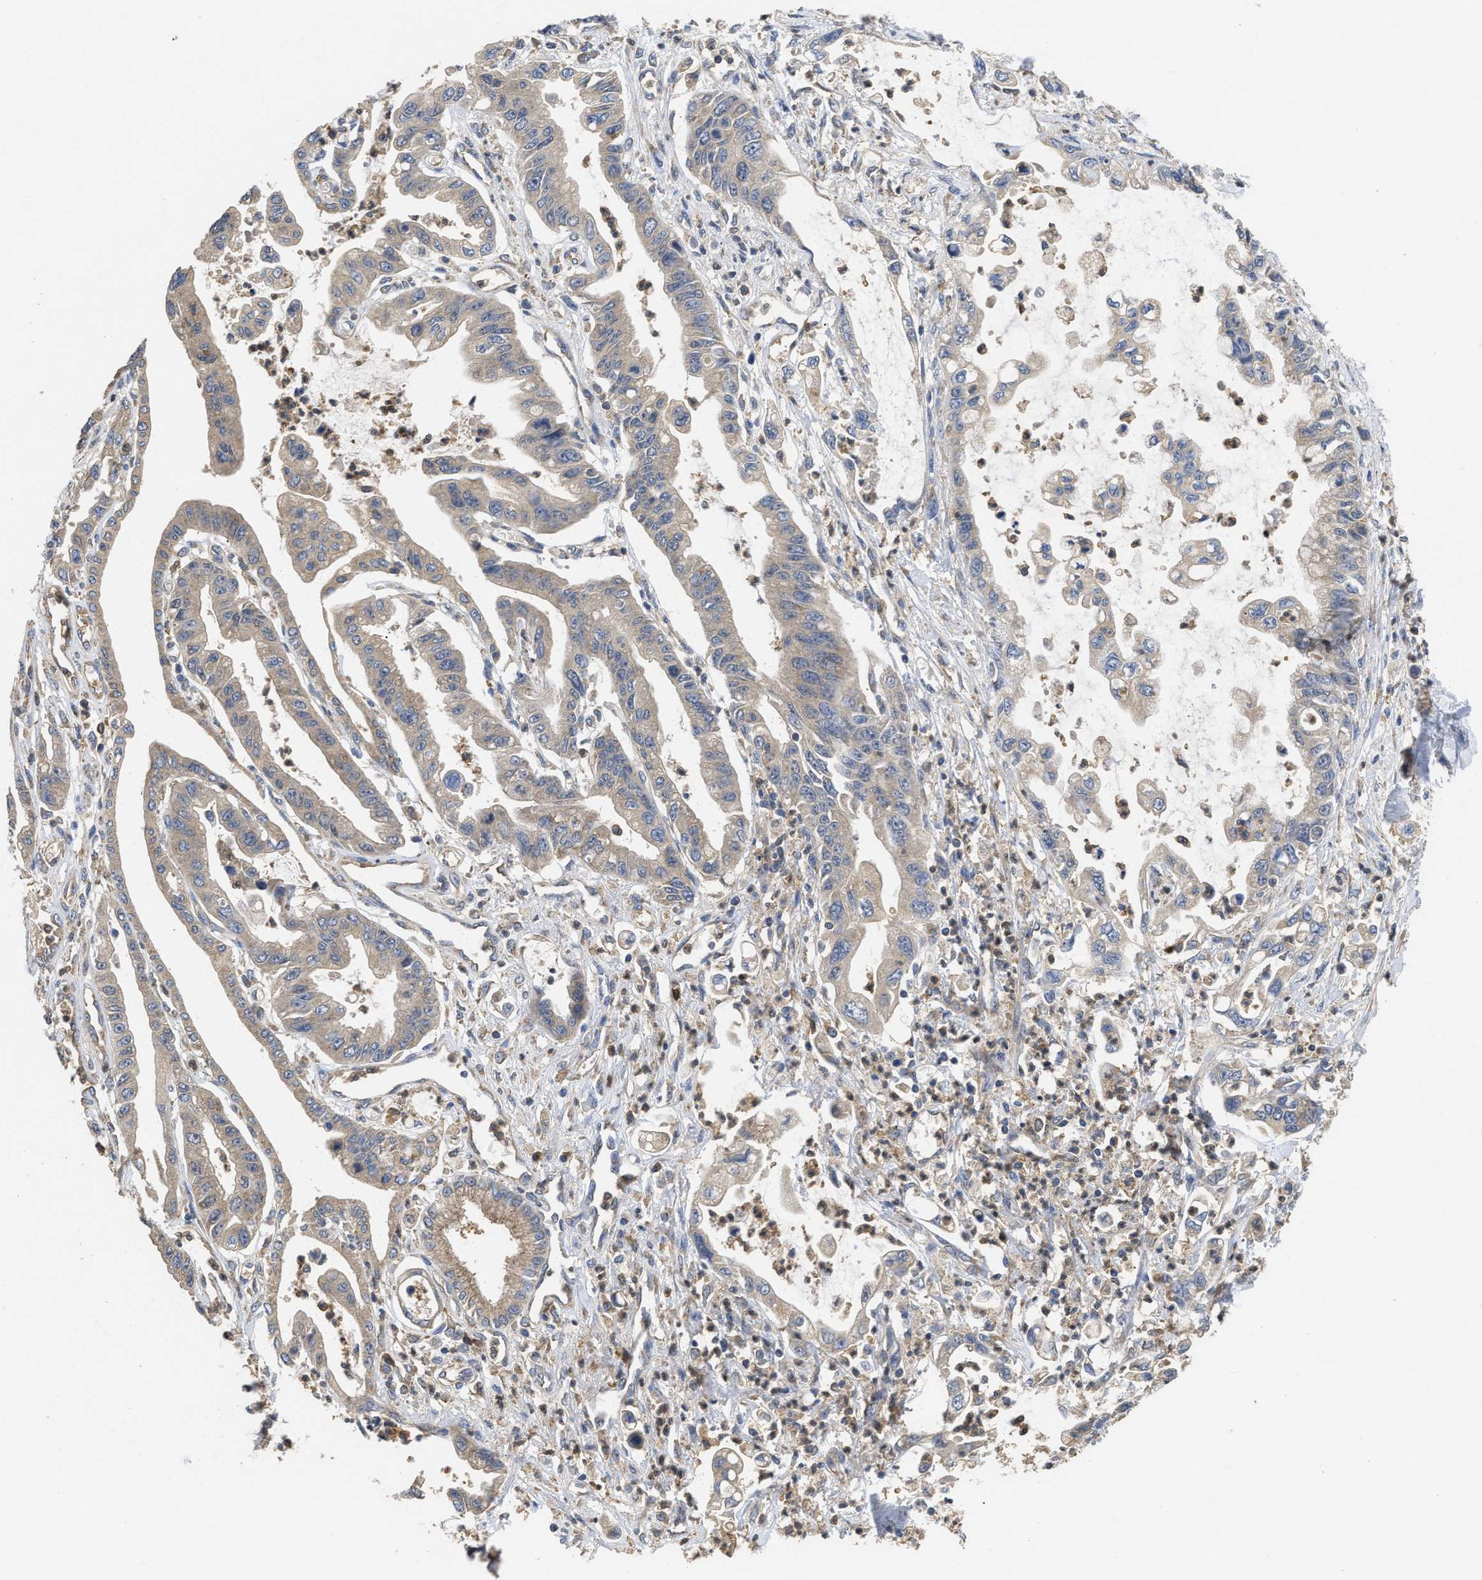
{"staining": {"intensity": "weak", "quantity": "<25%", "location": "cytoplasmic/membranous"}, "tissue": "pancreatic cancer", "cell_type": "Tumor cells", "image_type": "cancer", "snomed": [{"axis": "morphology", "description": "Adenocarcinoma, NOS"}, {"axis": "topography", "description": "Pancreas"}], "caption": "IHC image of neoplastic tissue: human adenocarcinoma (pancreatic) stained with DAB (3,3'-diaminobenzidine) shows no significant protein positivity in tumor cells. The staining is performed using DAB brown chromogen with nuclei counter-stained in using hematoxylin.", "gene": "RNF216", "patient": {"sex": "male", "age": 56}}